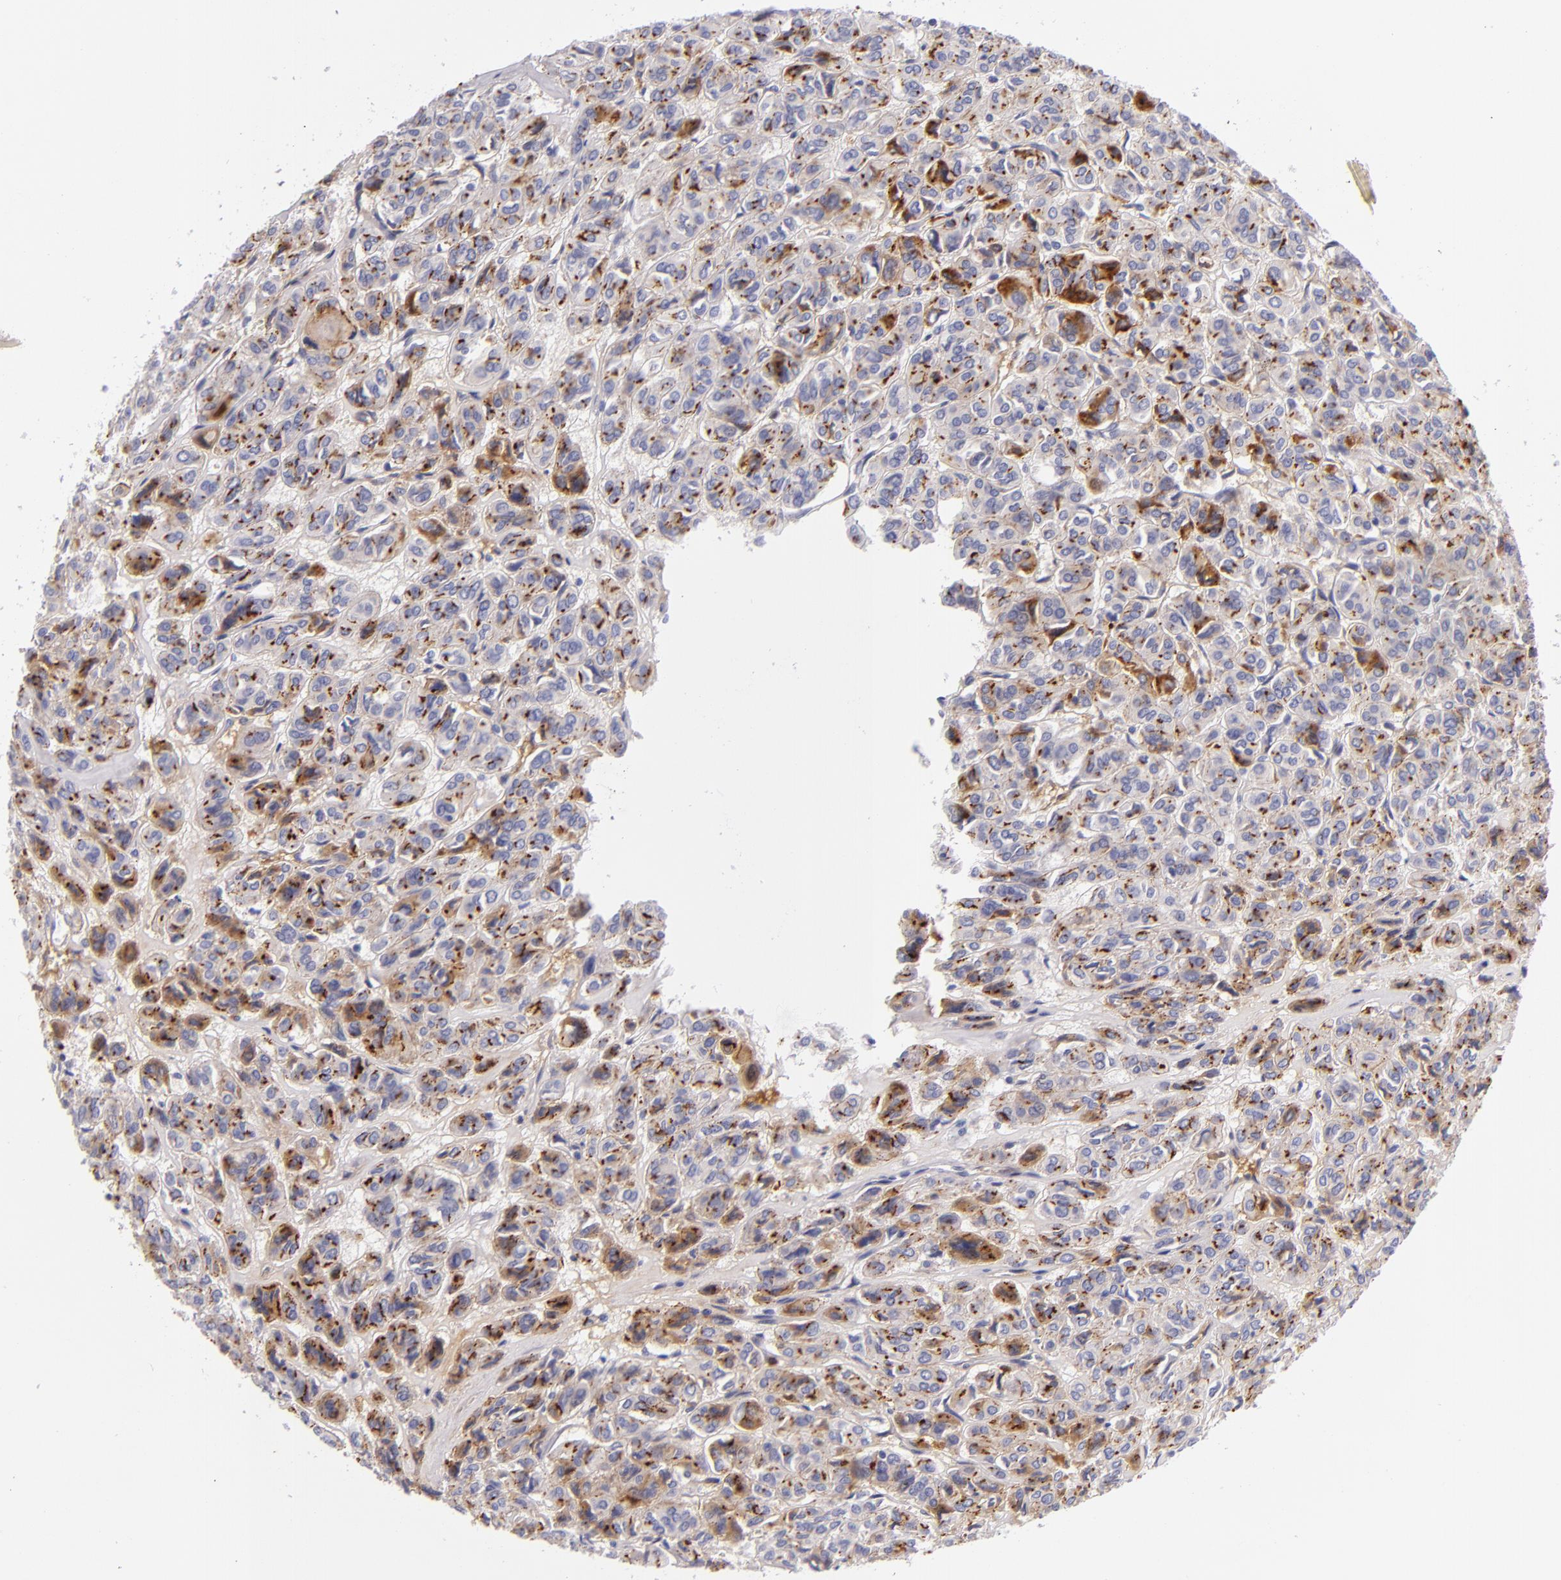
{"staining": {"intensity": "moderate", "quantity": ">75%", "location": "cytoplasmic/membranous"}, "tissue": "thyroid cancer", "cell_type": "Tumor cells", "image_type": "cancer", "snomed": [{"axis": "morphology", "description": "Follicular adenoma carcinoma, NOS"}, {"axis": "topography", "description": "Thyroid gland"}], "caption": "A photomicrograph of follicular adenoma carcinoma (thyroid) stained for a protein reveals moderate cytoplasmic/membranous brown staining in tumor cells. (DAB (3,3'-diaminobenzidine) IHC, brown staining for protein, blue staining for nuclei).", "gene": "CDH3", "patient": {"sex": "female", "age": 71}}